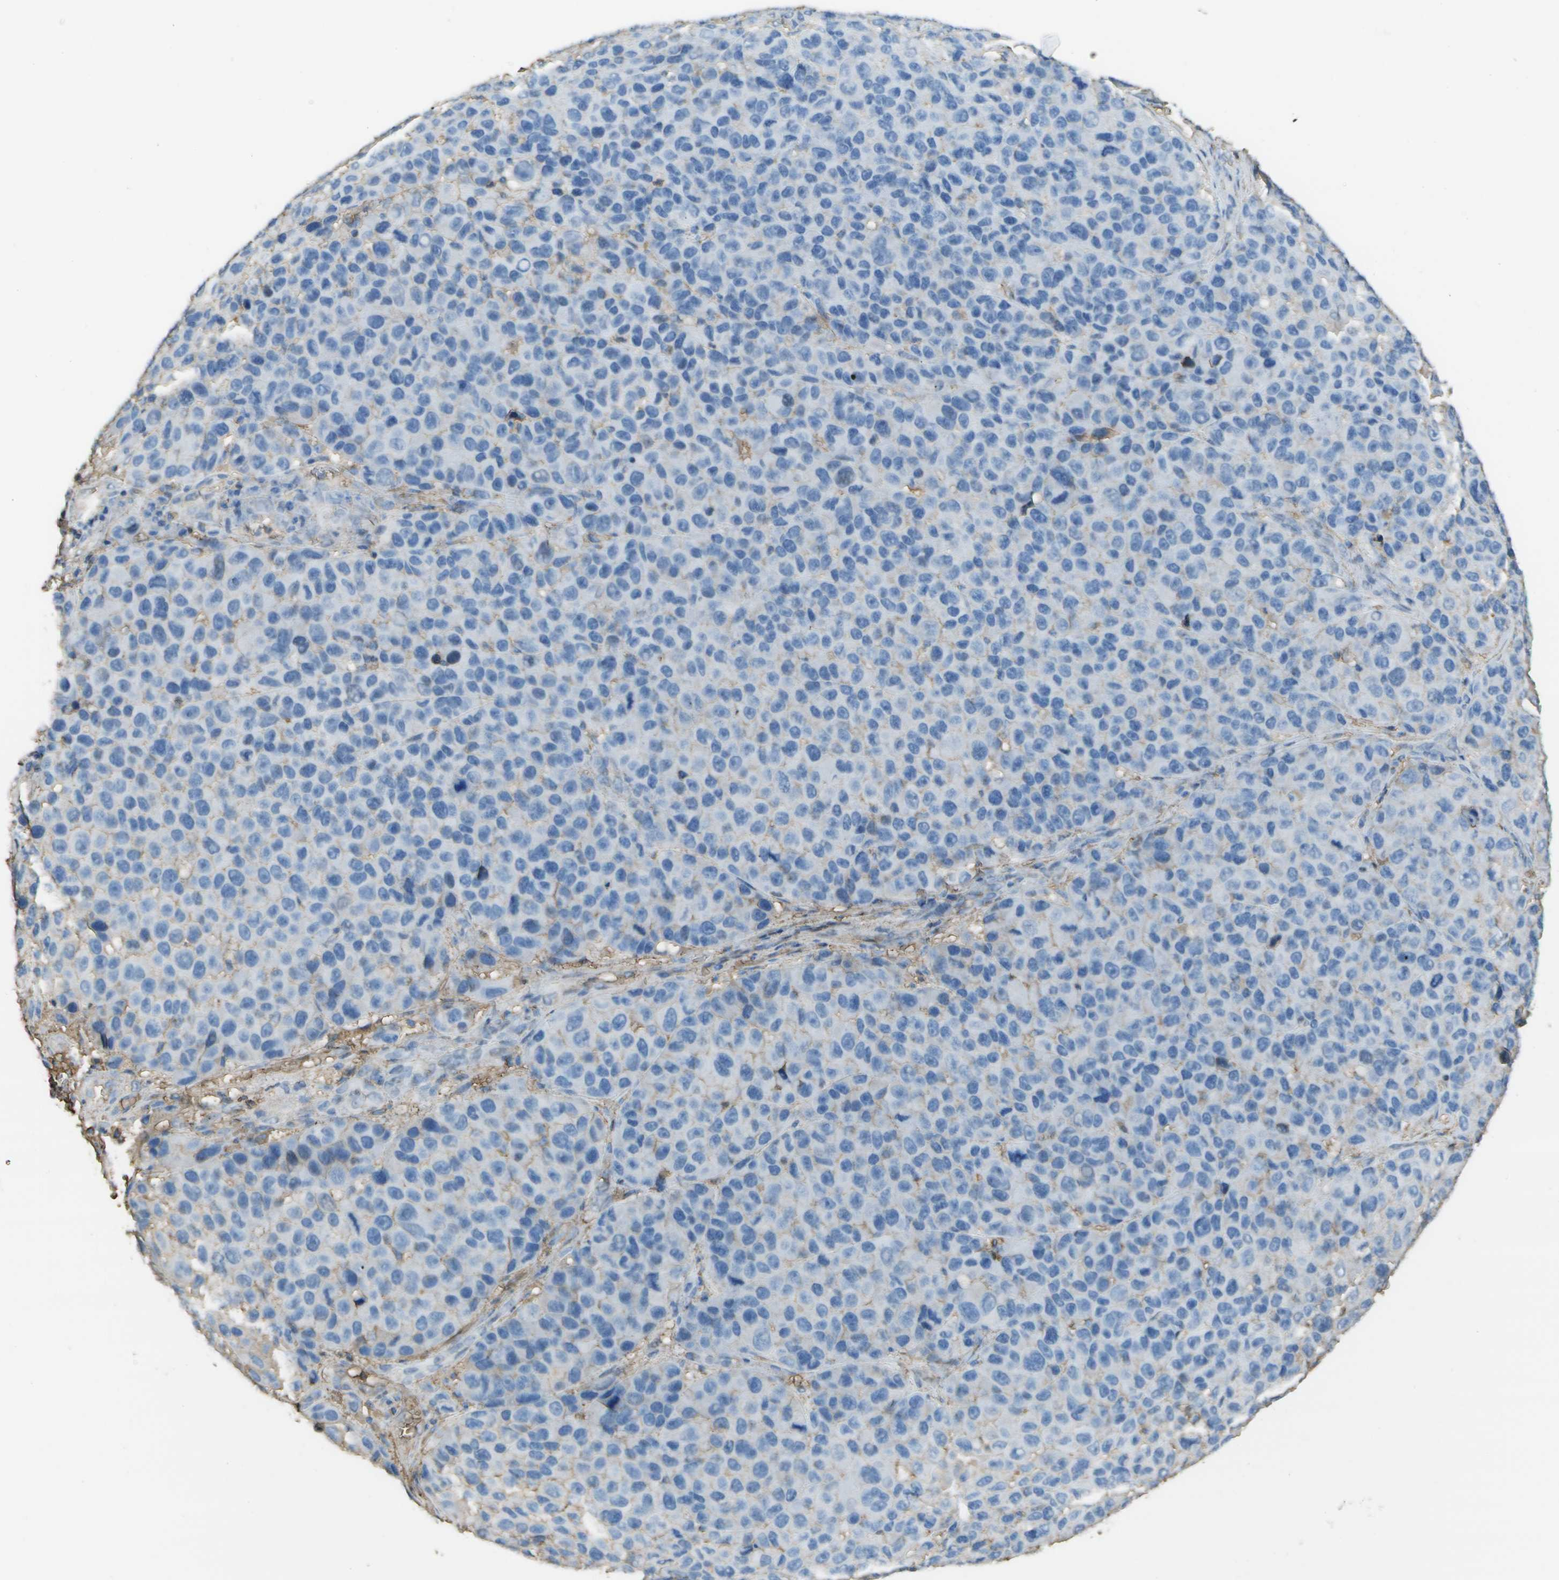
{"staining": {"intensity": "negative", "quantity": "none", "location": "none"}, "tissue": "melanoma", "cell_type": "Tumor cells", "image_type": "cancer", "snomed": [{"axis": "morphology", "description": "Malignant melanoma, NOS"}, {"axis": "topography", "description": "Skin"}], "caption": "Tumor cells are negative for protein expression in human melanoma. The staining was performed using DAB (3,3'-diaminobenzidine) to visualize the protein expression in brown, while the nuclei were stained in blue with hematoxylin (Magnification: 20x).", "gene": "CYP4F11", "patient": {"sex": "male", "age": 53}}